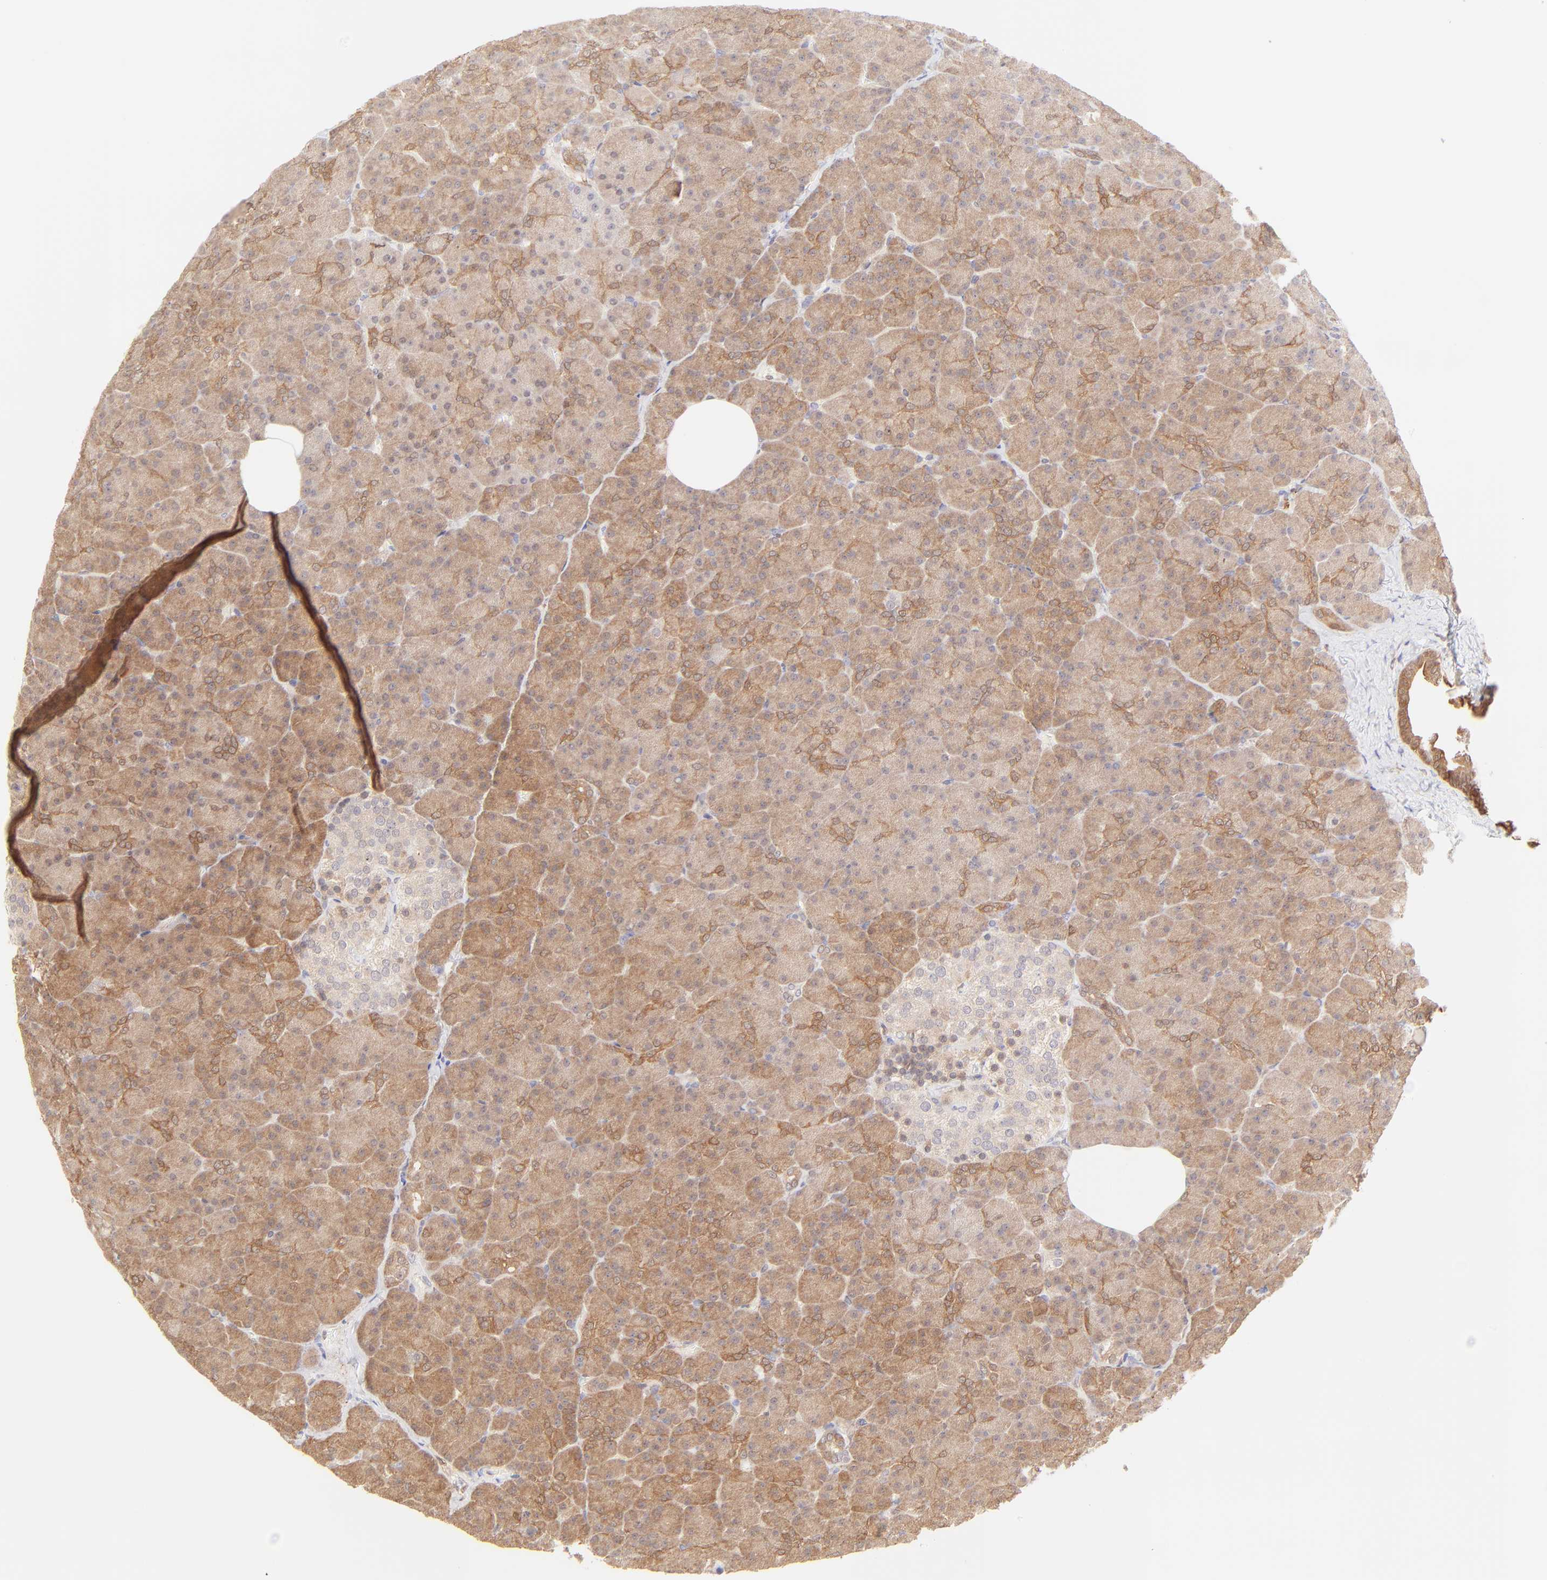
{"staining": {"intensity": "moderate", "quantity": "<25%", "location": "cytoplasmic/membranous"}, "tissue": "pancreas", "cell_type": "Exocrine glandular cells", "image_type": "normal", "snomed": [{"axis": "morphology", "description": "Normal tissue, NOS"}, {"axis": "topography", "description": "Pancreas"}], "caption": "High-power microscopy captured an immunohistochemistry photomicrograph of normal pancreas, revealing moderate cytoplasmic/membranous positivity in about <25% of exocrine glandular cells.", "gene": "HYAL1", "patient": {"sex": "female", "age": 35}}